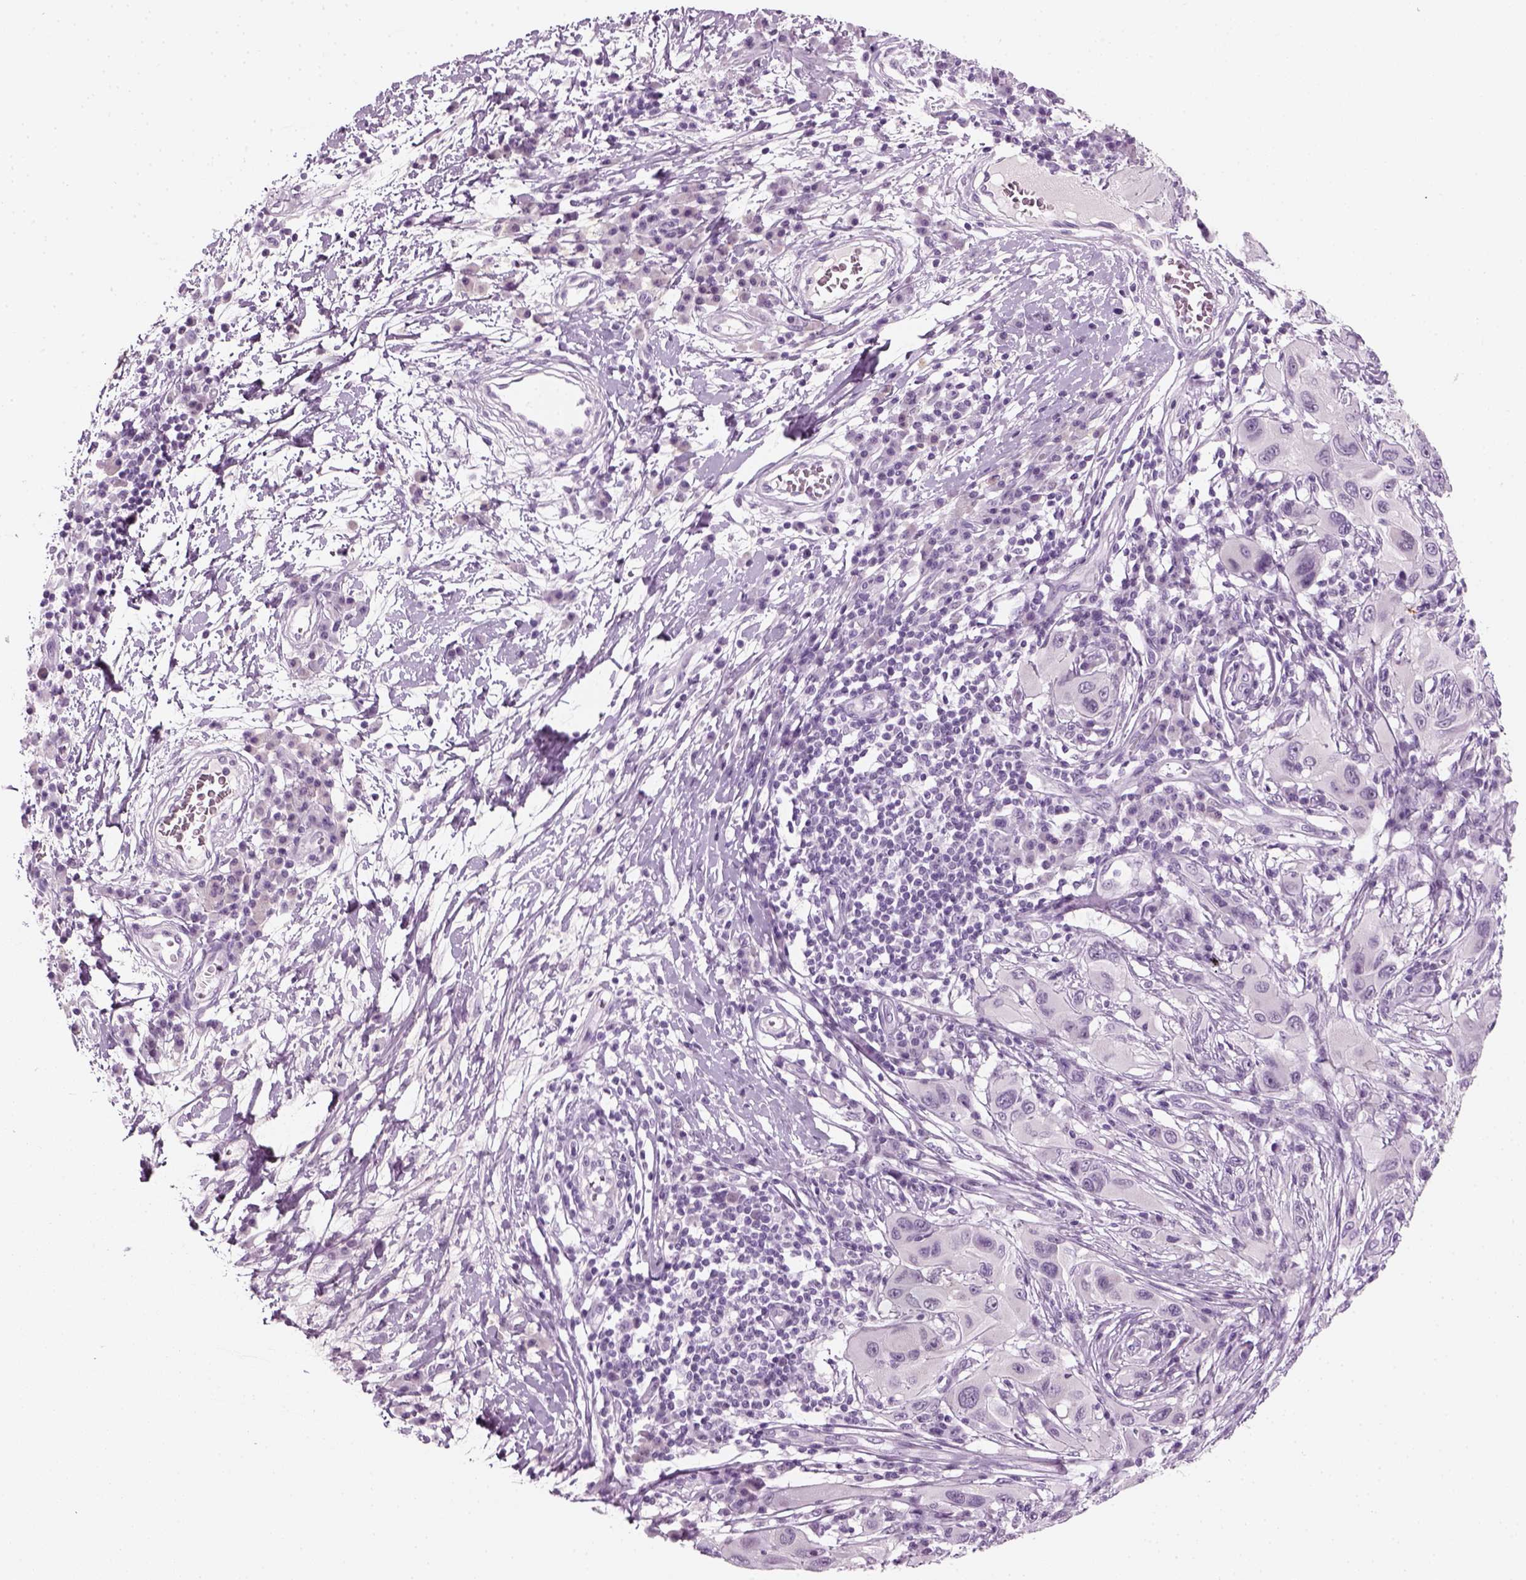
{"staining": {"intensity": "negative", "quantity": "none", "location": "none"}, "tissue": "melanoma", "cell_type": "Tumor cells", "image_type": "cancer", "snomed": [{"axis": "morphology", "description": "Malignant melanoma, NOS"}, {"axis": "topography", "description": "Skin"}], "caption": "Histopathology image shows no protein staining in tumor cells of malignant melanoma tissue. The staining was performed using DAB to visualize the protein expression in brown, while the nuclei were stained in blue with hematoxylin (Magnification: 20x).", "gene": "KRT75", "patient": {"sex": "male", "age": 53}}